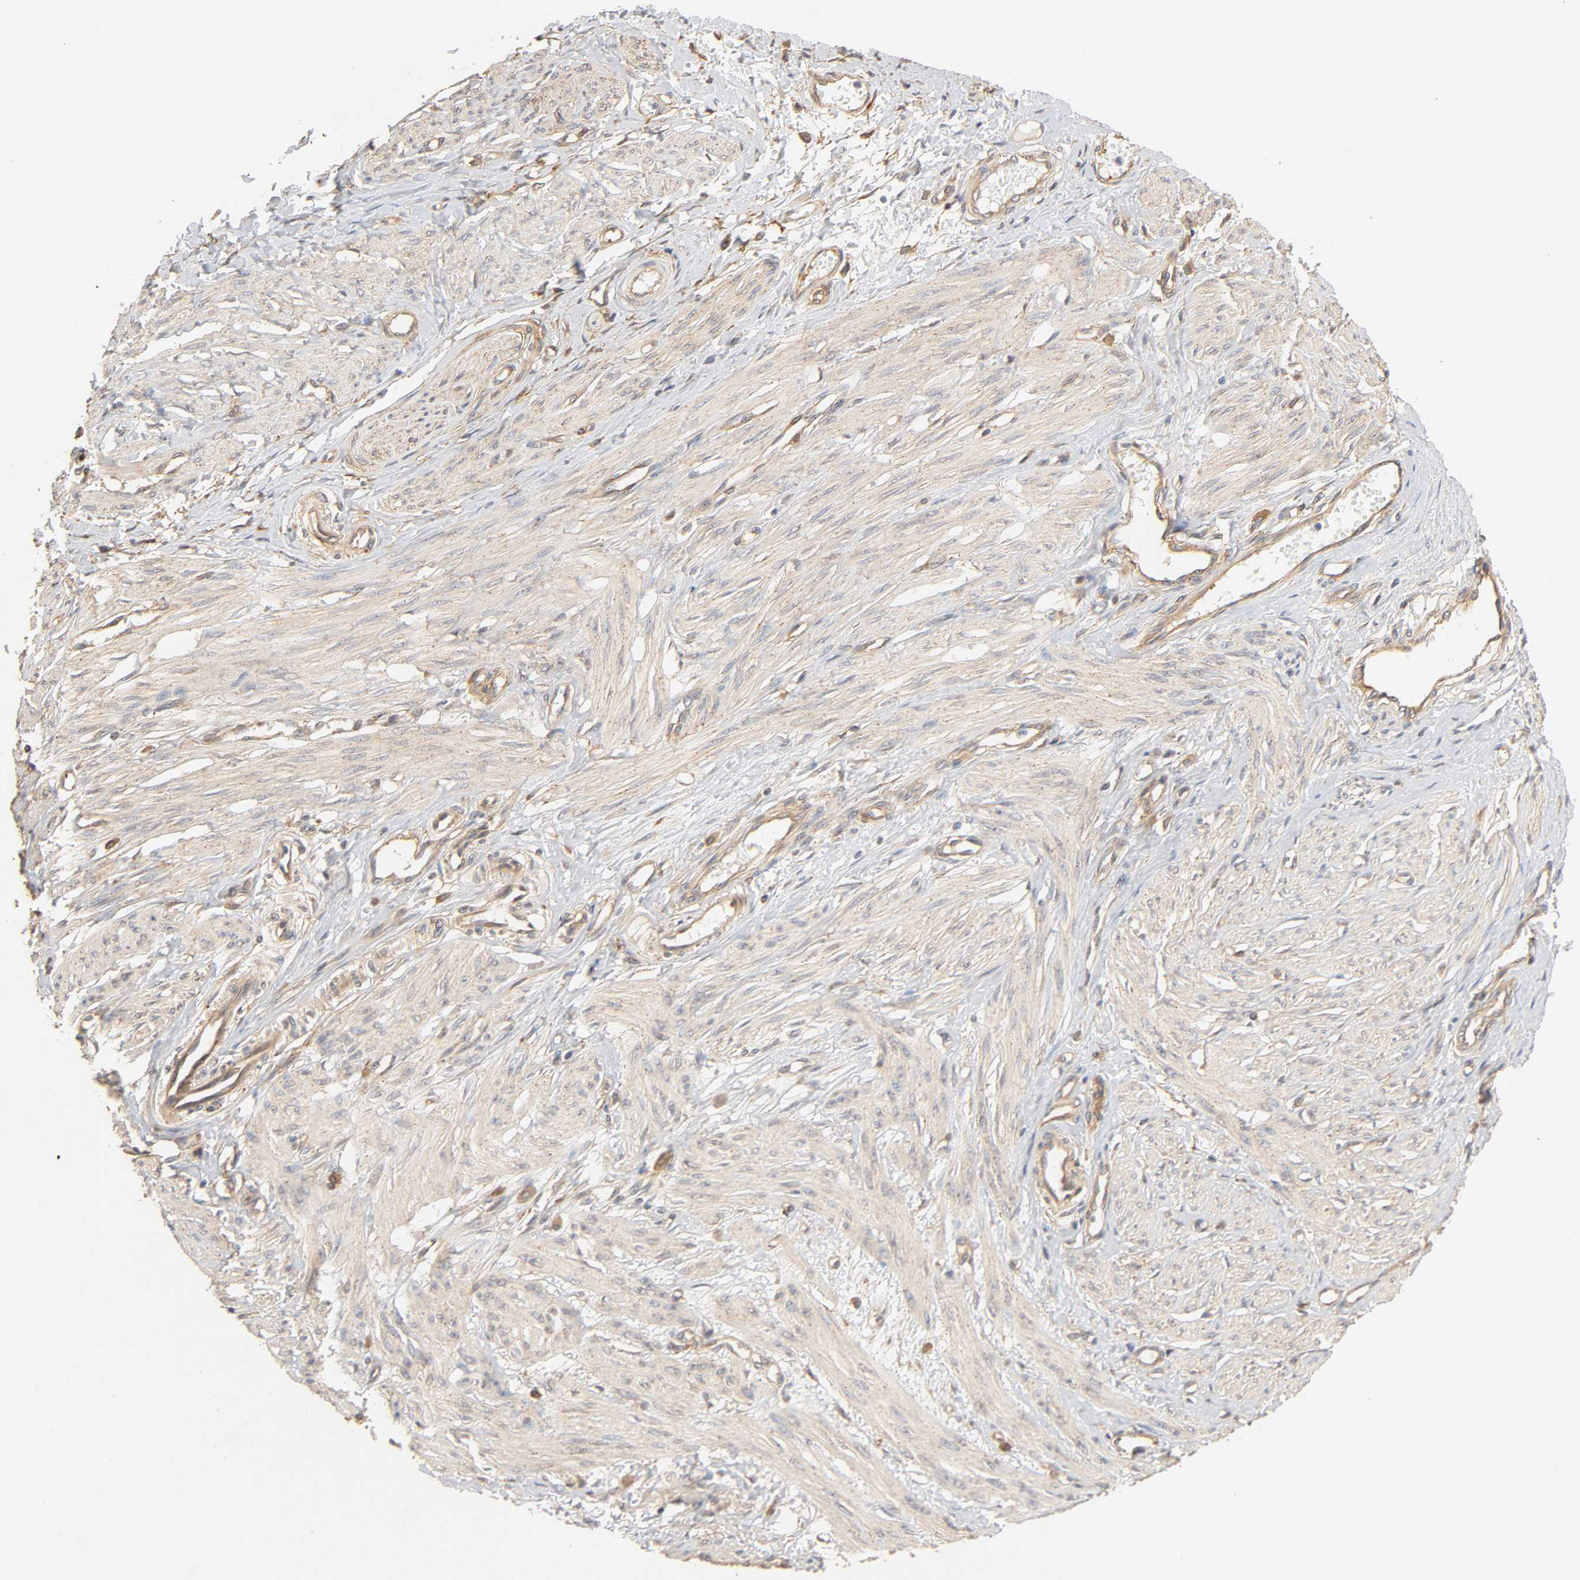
{"staining": {"intensity": "weak", "quantity": ">75%", "location": "cytoplasmic/membranous"}, "tissue": "smooth muscle", "cell_type": "Smooth muscle cells", "image_type": "normal", "snomed": [{"axis": "morphology", "description": "Normal tissue, NOS"}, {"axis": "topography", "description": "Smooth muscle"}, {"axis": "topography", "description": "Uterus"}], "caption": "The immunohistochemical stain shows weak cytoplasmic/membranous expression in smooth muscle cells of benign smooth muscle. (IHC, brightfield microscopy, high magnification).", "gene": "EPS8", "patient": {"sex": "female", "age": 39}}